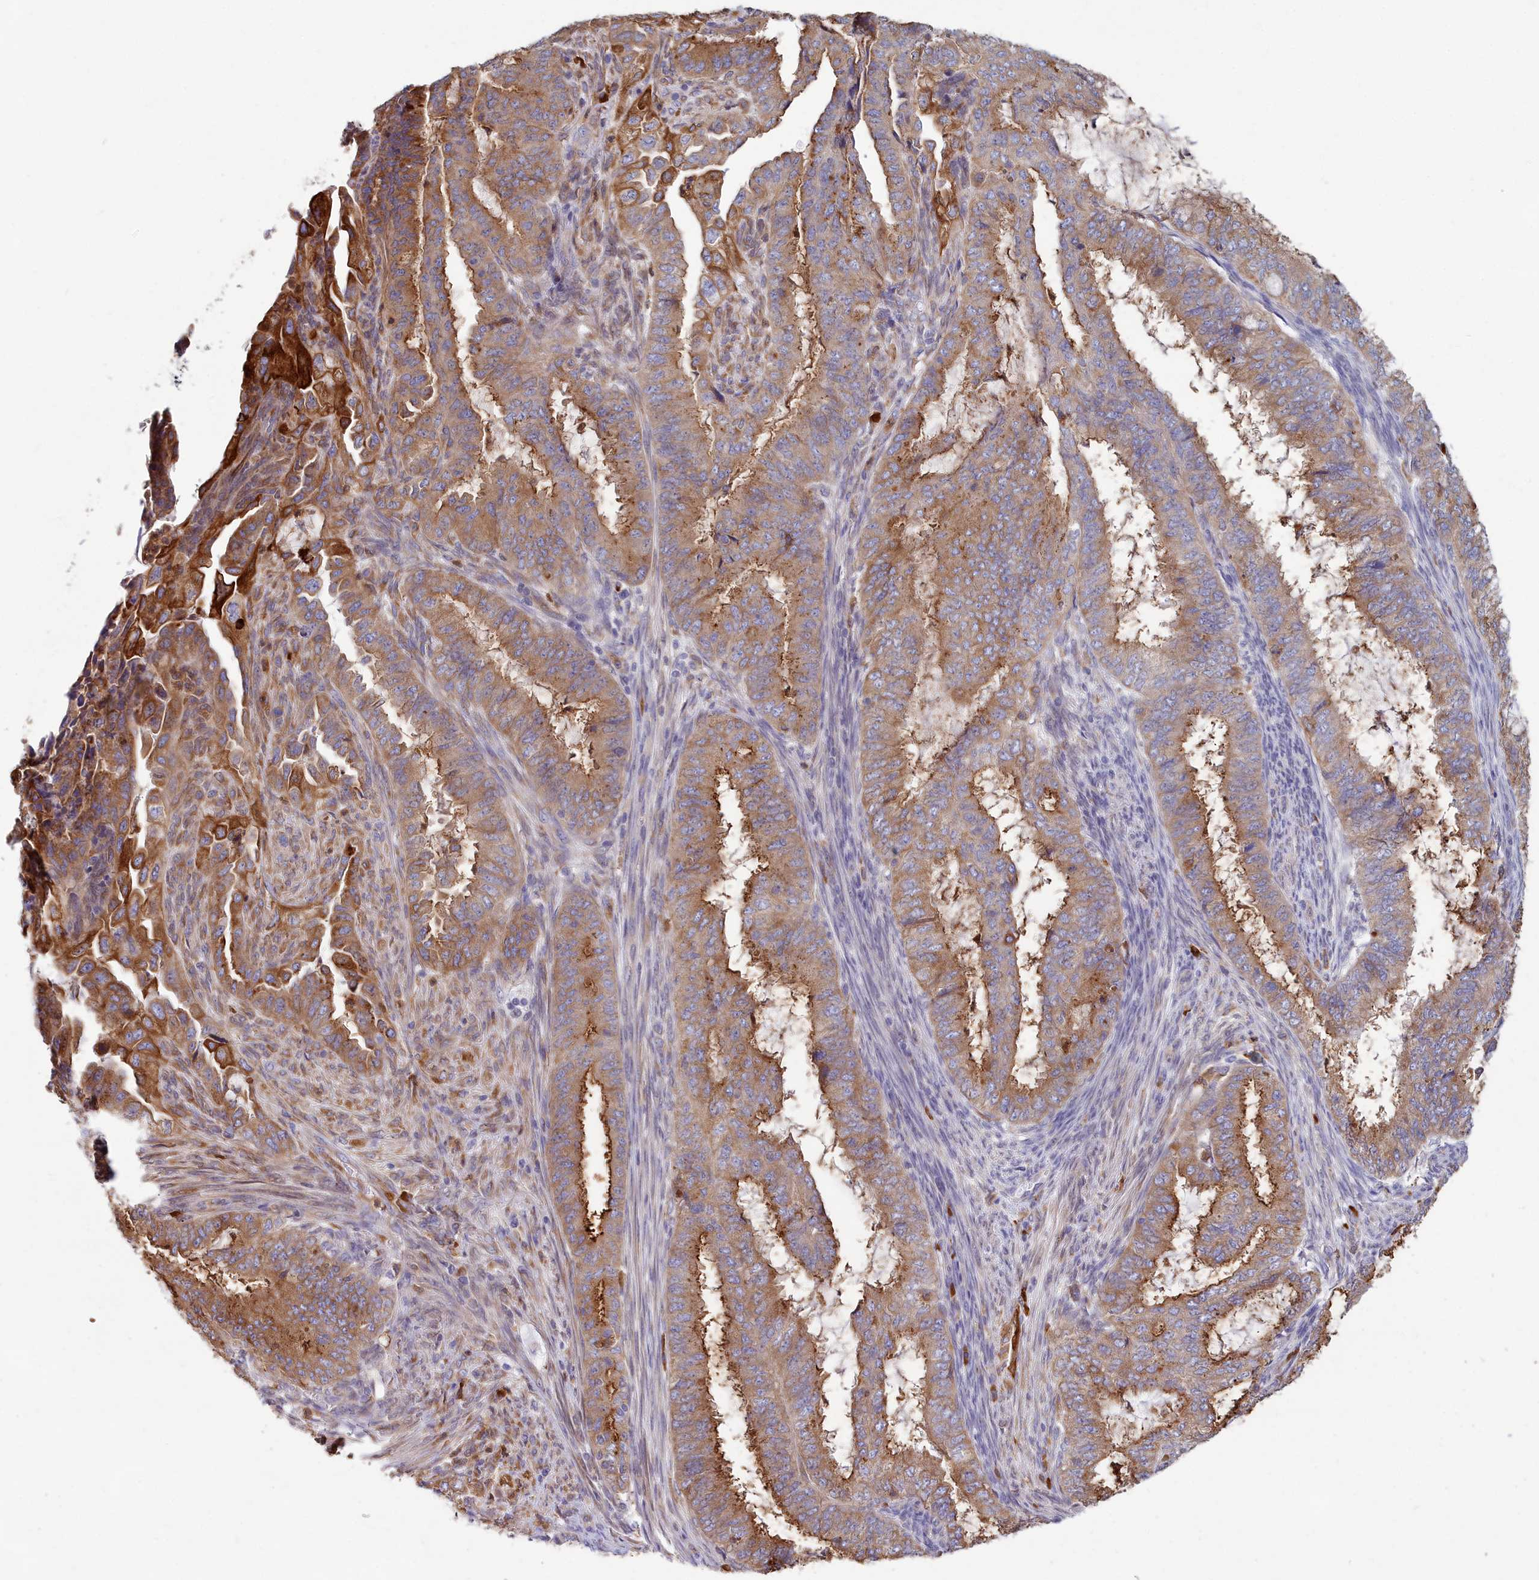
{"staining": {"intensity": "strong", "quantity": "25%-75%", "location": "cytoplasmic/membranous"}, "tissue": "endometrial cancer", "cell_type": "Tumor cells", "image_type": "cancer", "snomed": [{"axis": "morphology", "description": "Adenocarcinoma, NOS"}, {"axis": "topography", "description": "Endometrium"}], "caption": "This histopathology image exhibits IHC staining of human endometrial cancer (adenocarcinoma), with high strong cytoplasmic/membranous expression in about 25%-75% of tumor cells.", "gene": "HM13", "patient": {"sex": "female", "age": 51}}